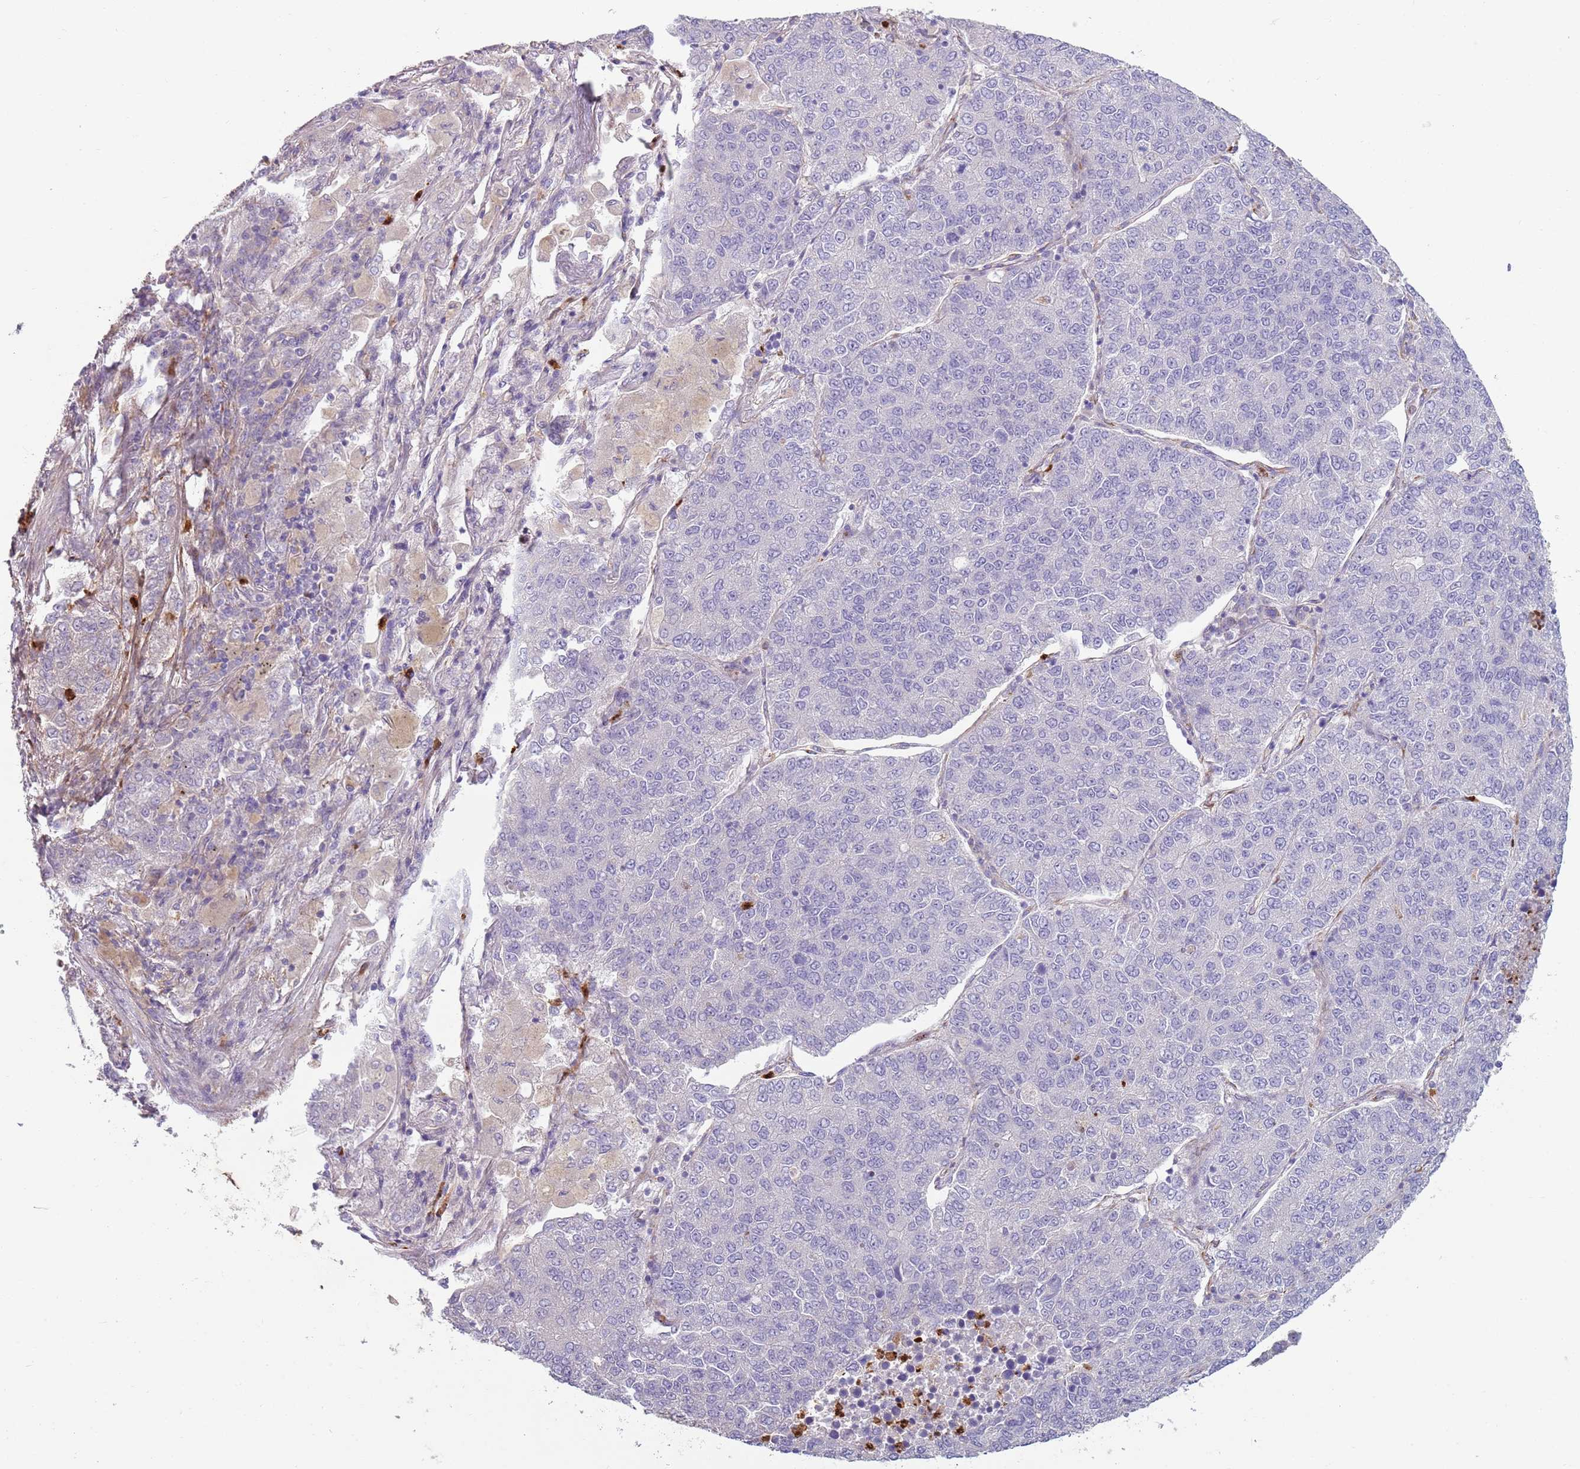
{"staining": {"intensity": "negative", "quantity": "none", "location": "none"}, "tissue": "lung cancer", "cell_type": "Tumor cells", "image_type": "cancer", "snomed": [{"axis": "morphology", "description": "Adenocarcinoma, NOS"}, {"axis": "topography", "description": "Lung"}], "caption": "The micrograph demonstrates no staining of tumor cells in adenocarcinoma (lung).", "gene": "PHLPP2", "patient": {"sex": "male", "age": 49}}